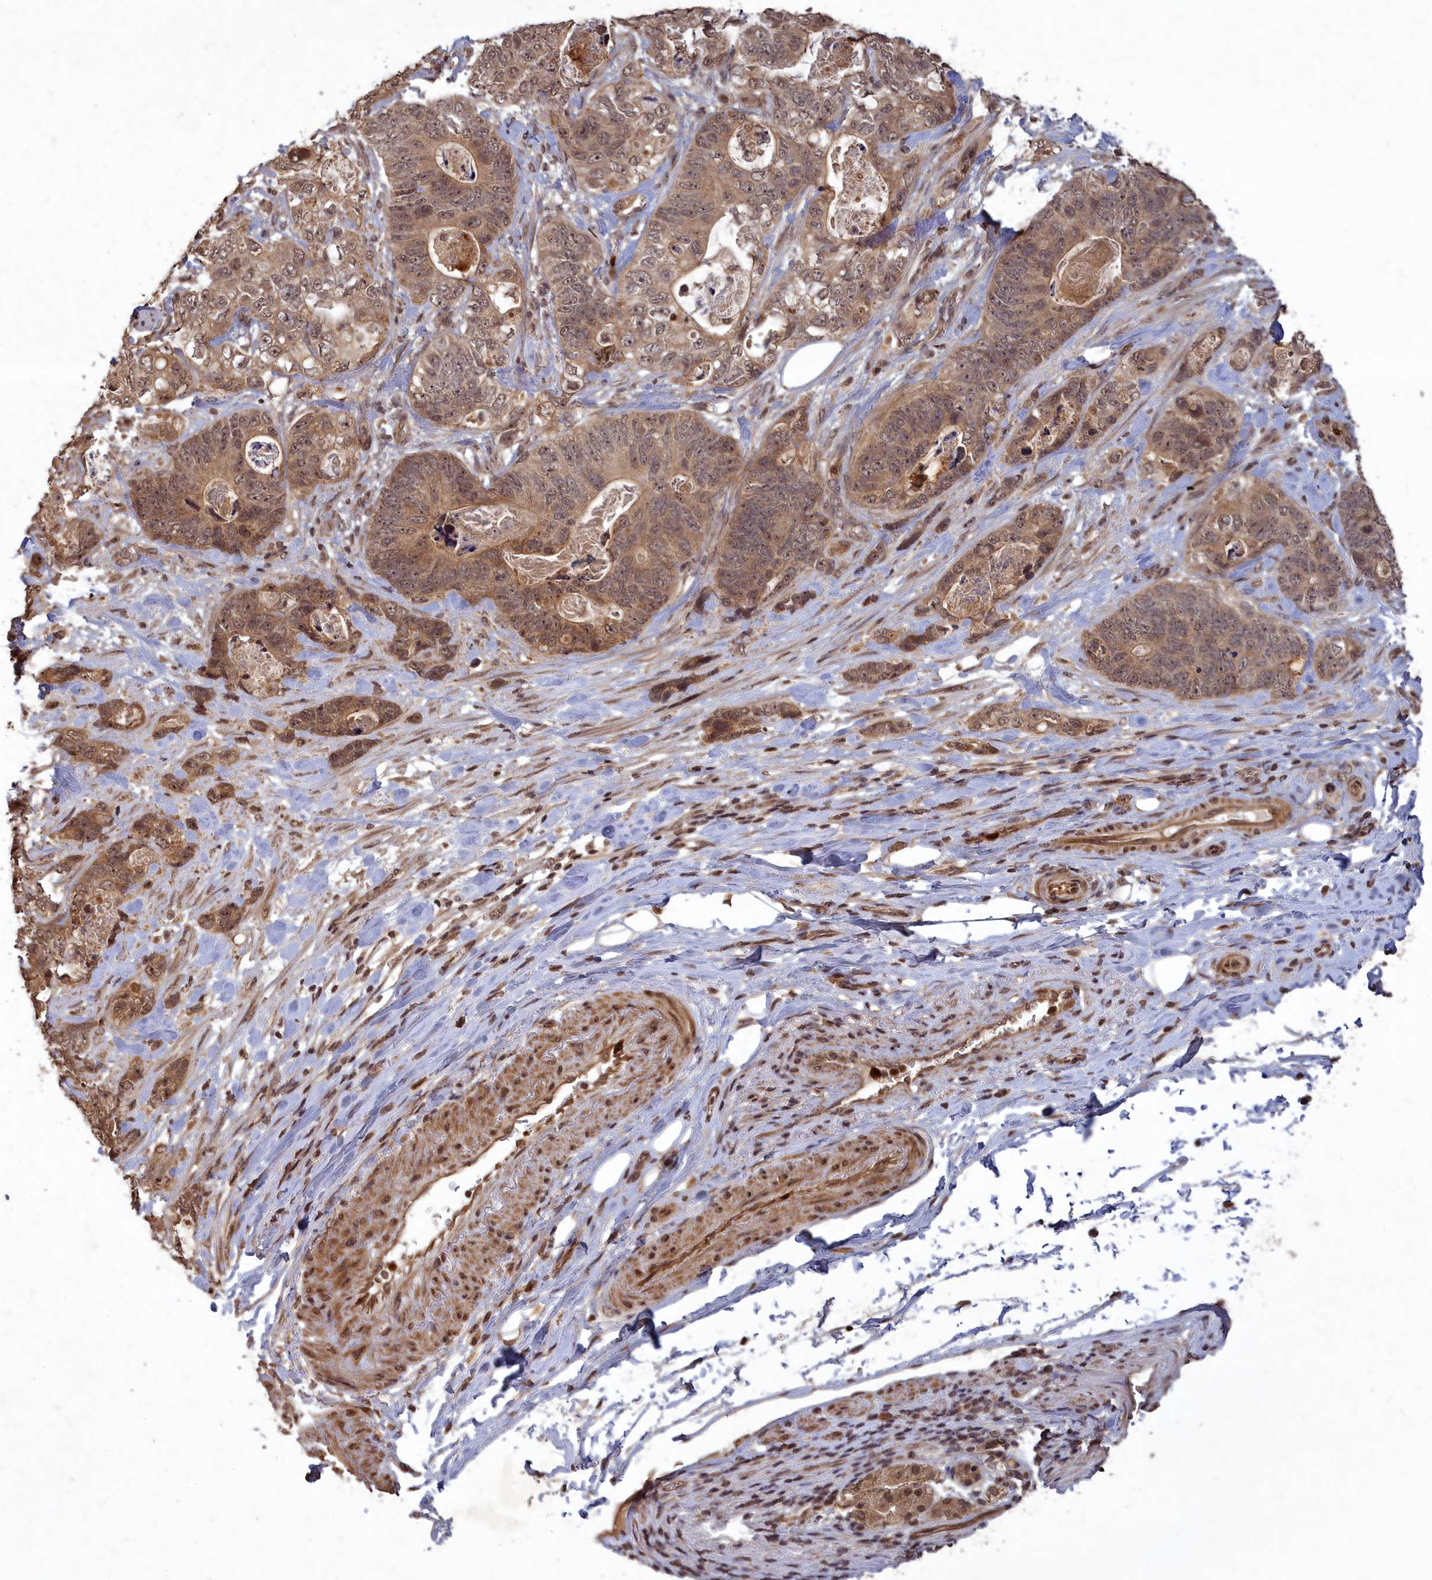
{"staining": {"intensity": "moderate", "quantity": ">75%", "location": "cytoplasmic/membranous"}, "tissue": "stomach cancer", "cell_type": "Tumor cells", "image_type": "cancer", "snomed": [{"axis": "morphology", "description": "Normal tissue, NOS"}, {"axis": "morphology", "description": "Adenocarcinoma, NOS"}, {"axis": "topography", "description": "Stomach"}], "caption": "An image of stomach cancer (adenocarcinoma) stained for a protein reveals moderate cytoplasmic/membranous brown staining in tumor cells.", "gene": "SRMS", "patient": {"sex": "female", "age": 89}}